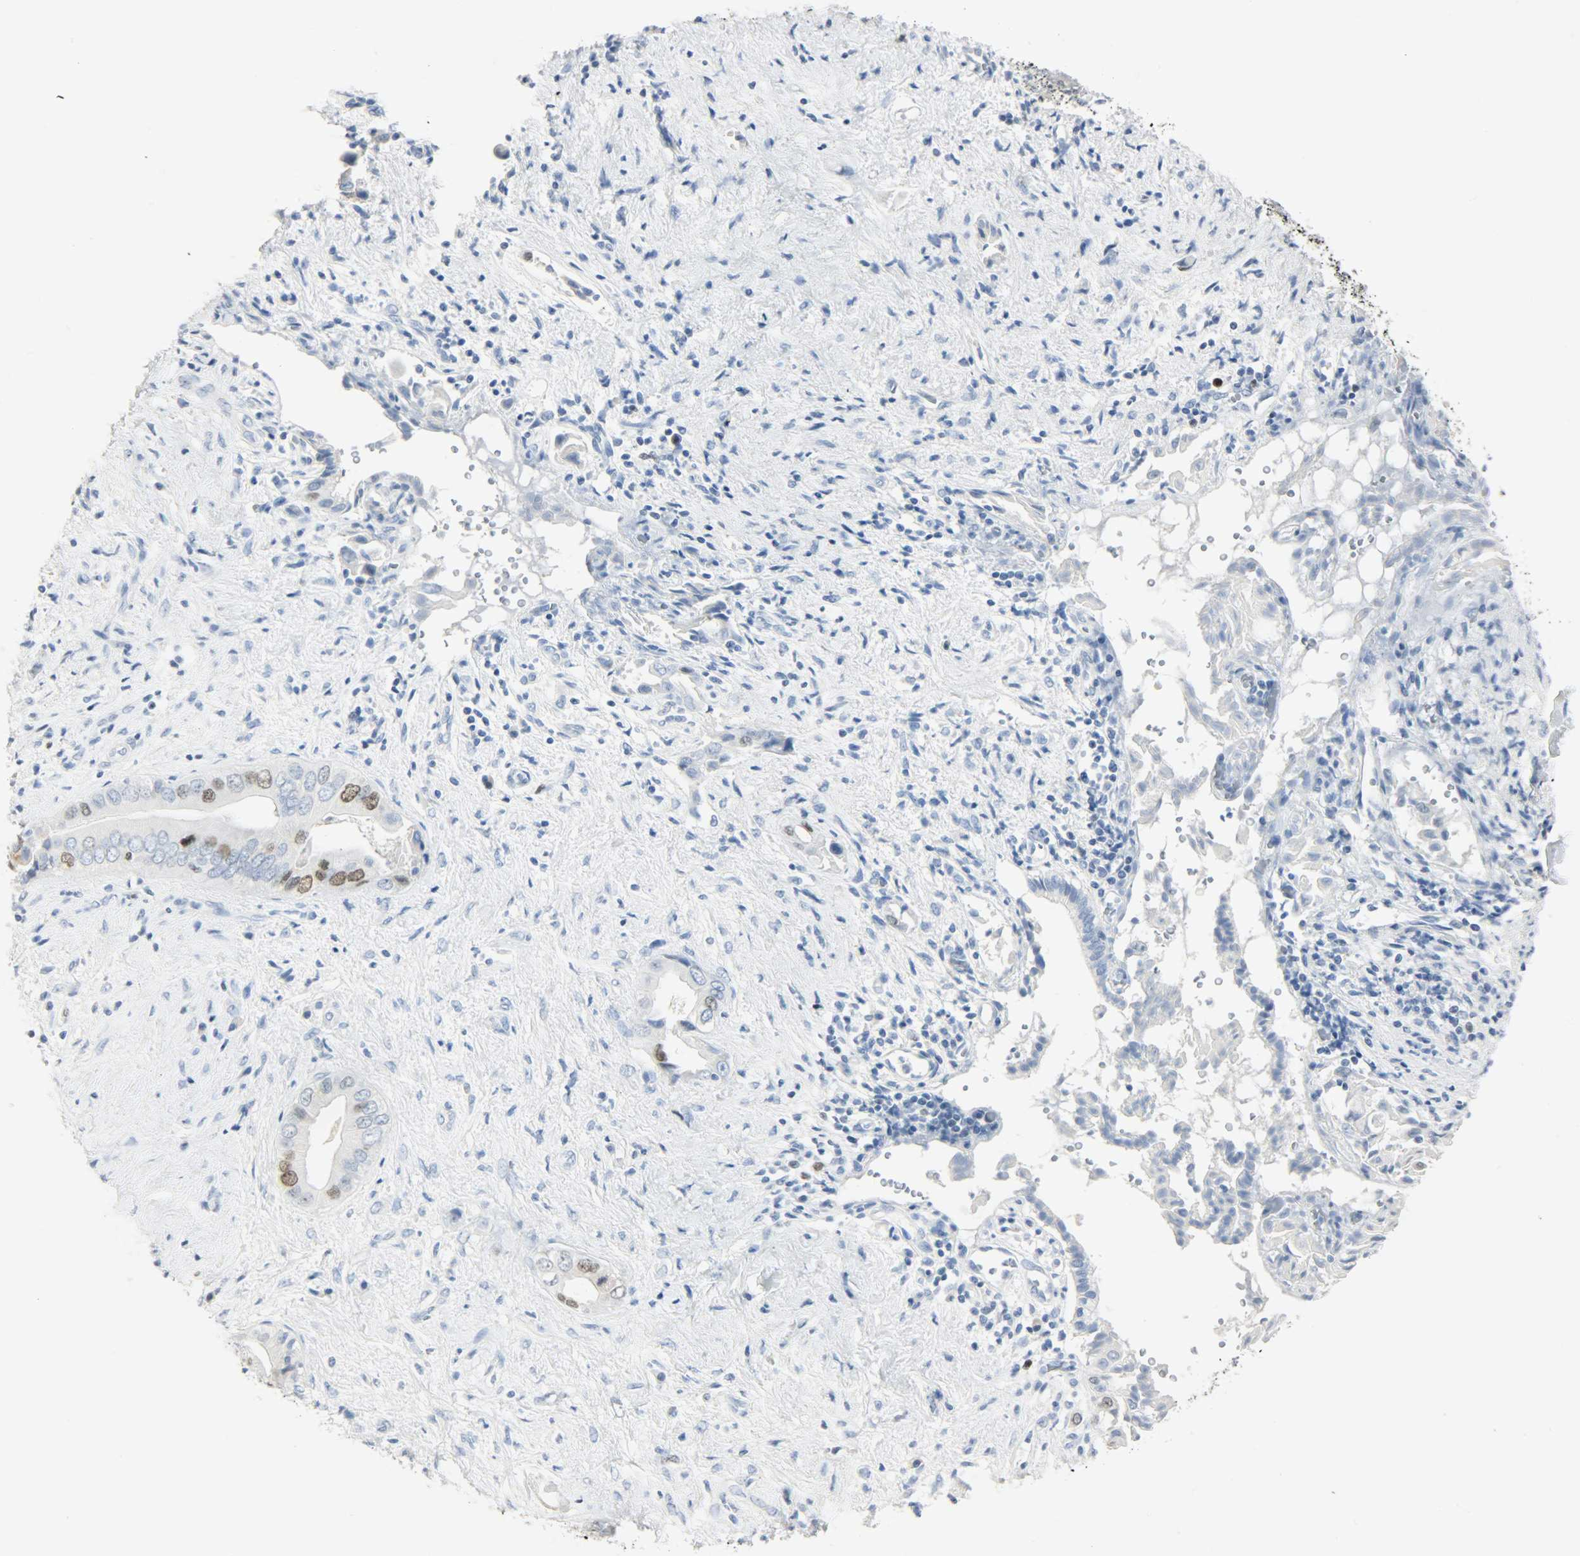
{"staining": {"intensity": "moderate", "quantity": "<25%", "location": "nuclear"}, "tissue": "liver cancer", "cell_type": "Tumor cells", "image_type": "cancer", "snomed": [{"axis": "morphology", "description": "Cholangiocarcinoma"}, {"axis": "topography", "description": "Liver"}], "caption": "A brown stain labels moderate nuclear expression of a protein in human cholangiocarcinoma (liver) tumor cells. (Stains: DAB in brown, nuclei in blue, Microscopy: brightfield microscopy at high magnification).", "gene": "HELLS", "patient": {"sex": "male", "age": 58}}